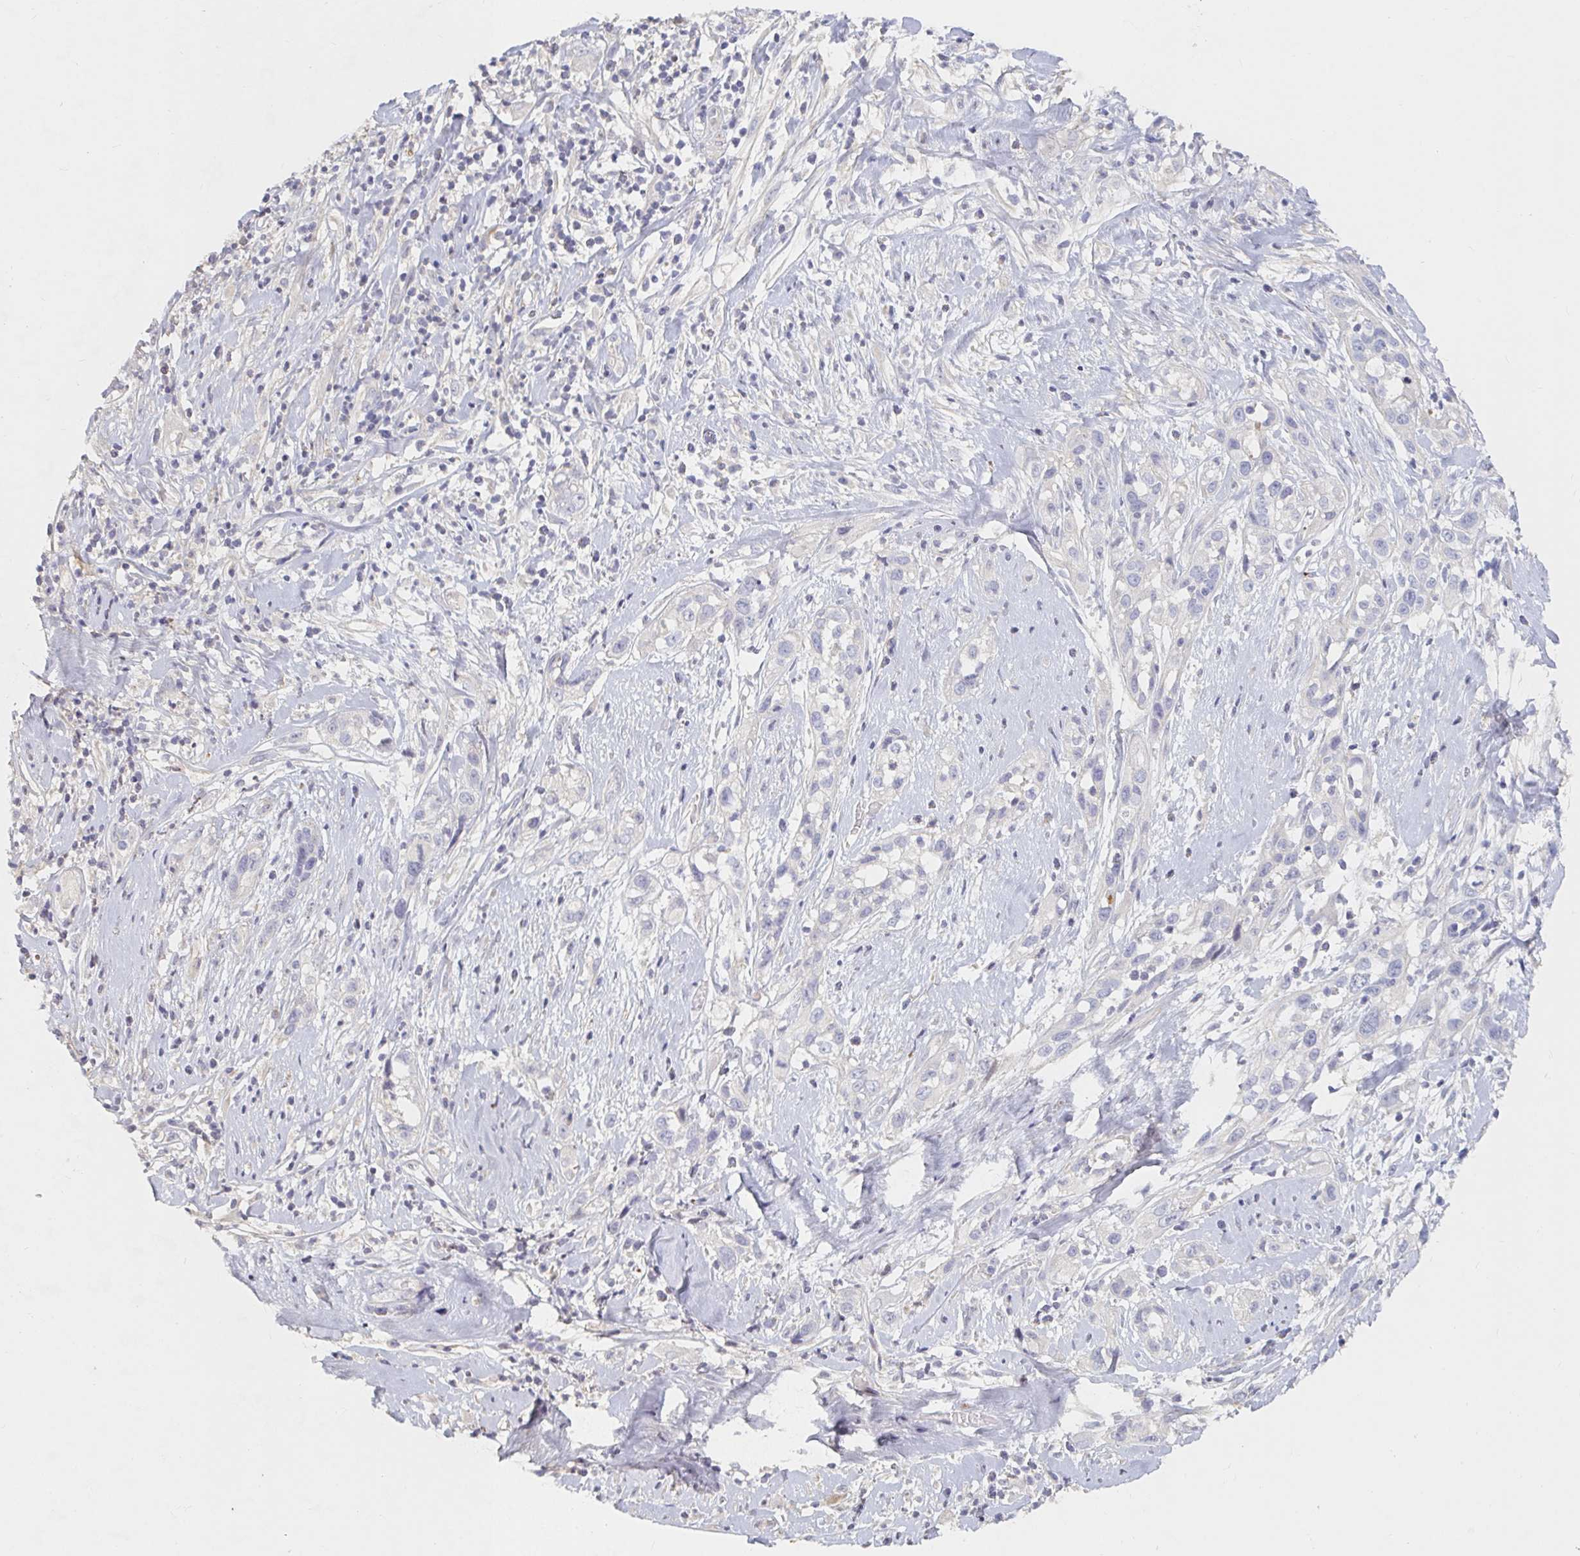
{"staining": {"intensity": "negative", "quantity": "none", "location": "none"}, "tissue": "skin cancer", "cell_type": "Tumor cells", "image_type": "cancer", "snomed": [{"axis": "morphology", "description": "Squamous cell carcinoma, NOS"}, {"axis": "topography", "description": "Skin"}], "caption": "Immunohistochemistry micrograph of squamous cell carcinoma (skin) stained for a protein (brown), which shows no expression in tumor cells.", "gene": "NME9", "patient": {"sex": "male", "age": 82}}